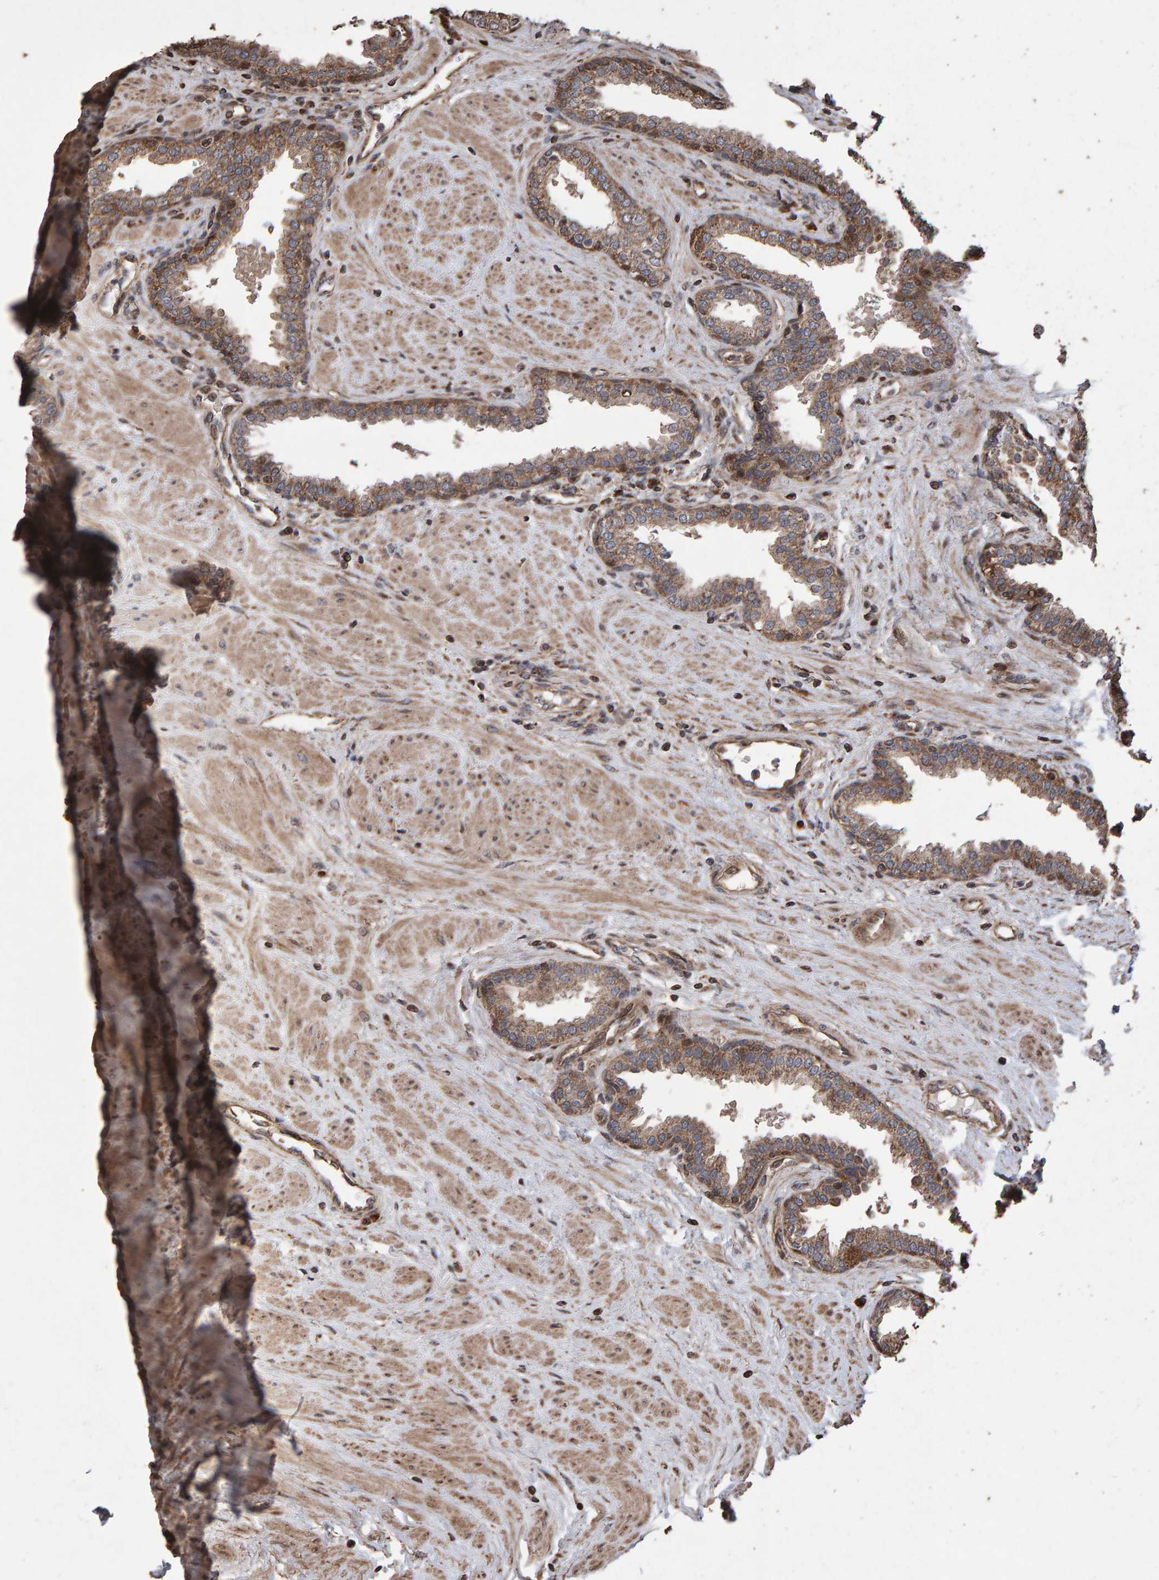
{"staining": {"intensity": "moderate", "quantity": ">75%", "location": "cytoplasmic/membranous"}, "tissue": "prostate", "cell_type": "Glandular cells", "image_type": "normal", "snomed": [{"axis": "morphology", "description": "Normal tissue, NOS"}, {"axis": "topography", "description": "Prostate"}], "caption": "An immunohistochemistry (IHC) histopathology image of benign tissue is shown. Protein staining in brown highlights moderate cytoplasmic/membranous positivity in prostate within glandular cells.", "gene": "OSBP2", "patient": {"sex": "male", "age": 51}}